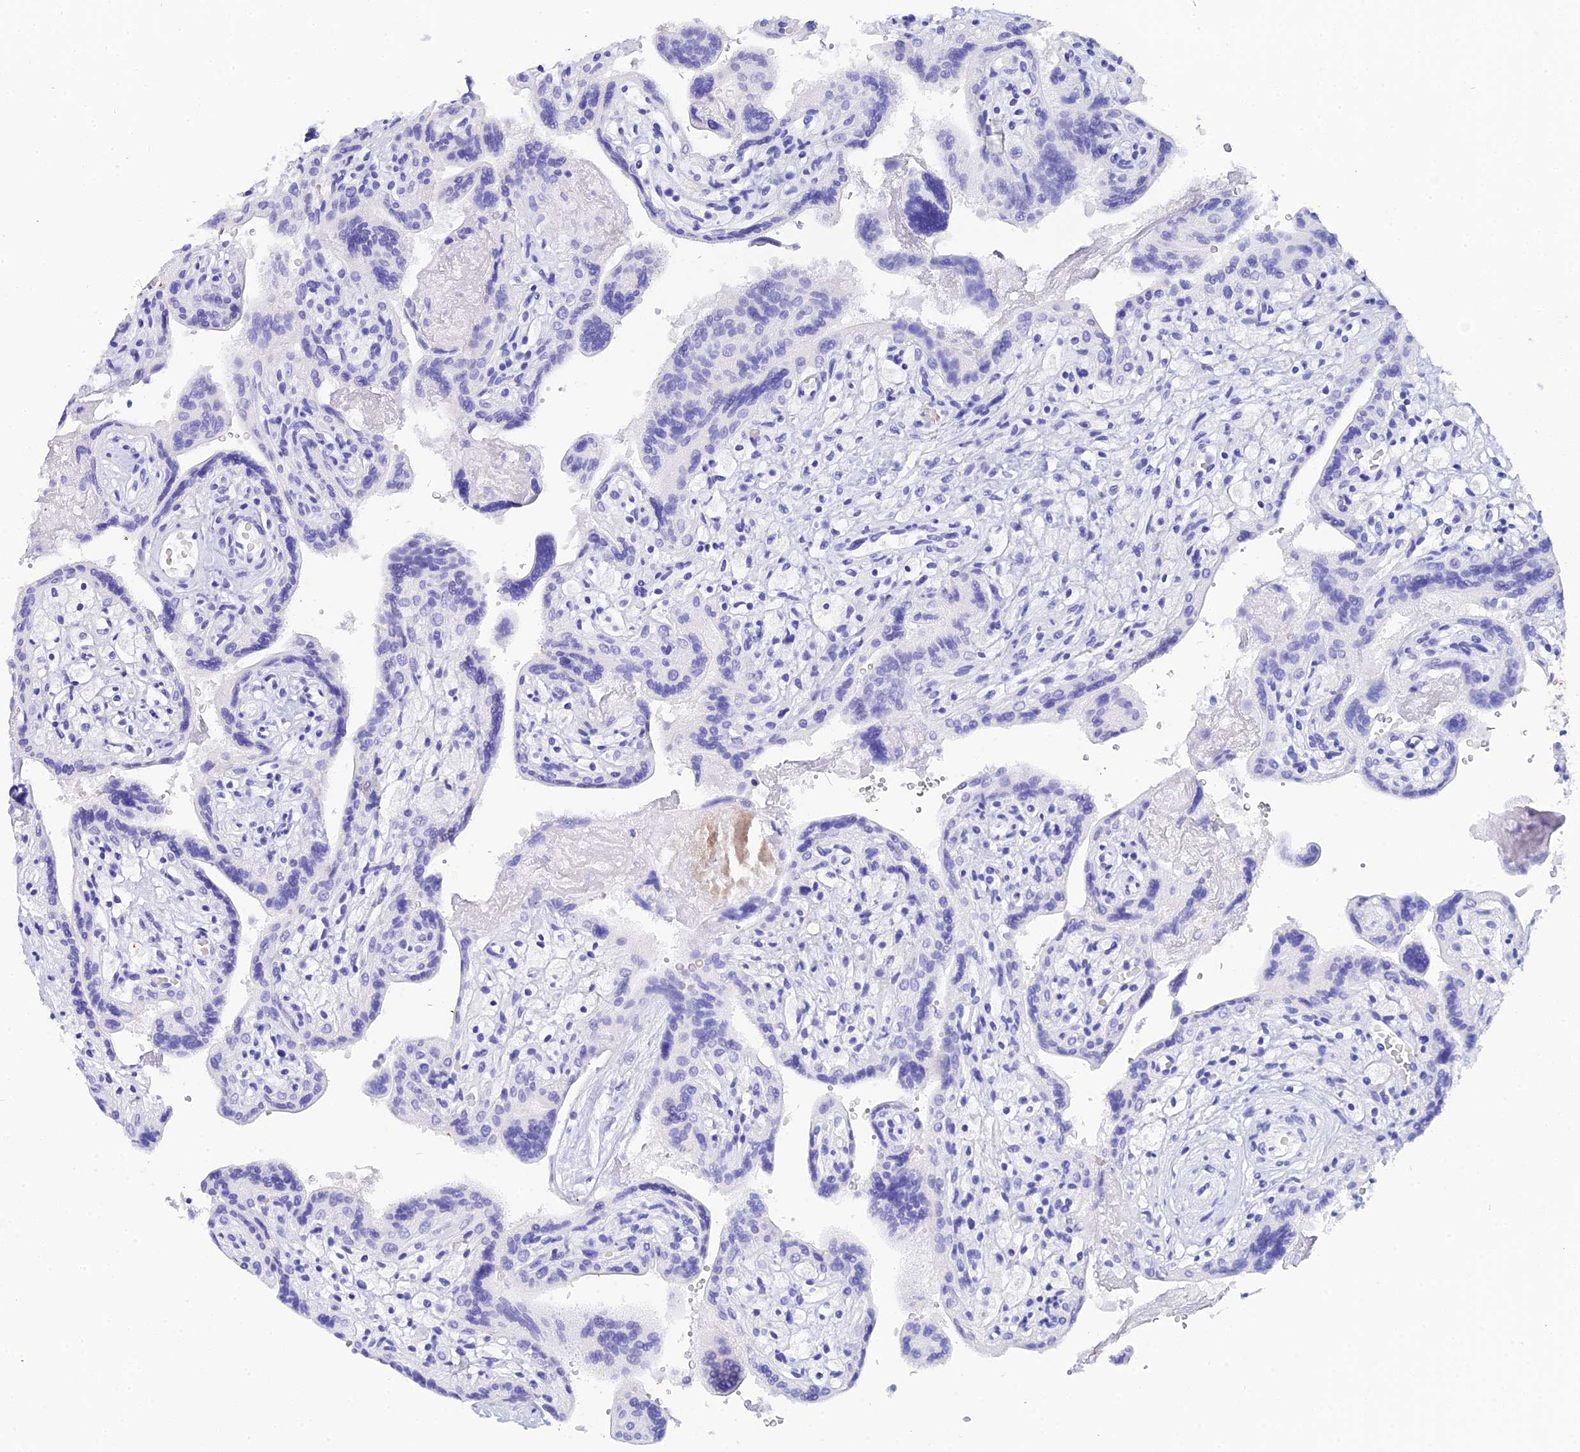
{"staining": {"intensity": "negative", "quantity": "none", "location": "none"}, "tissue": "placenta", "cell_type": "Trophoblastic cells", "image_type": "normal", "snomed": [{"axis": "morphology", "description": "Normal tissue, NOS"}, {"axis": "topography", "description": "Placenta"}], "caption": "The immunohistochemistry (IHC) histopathology image has no significant expression in trophoblastic cells of placenta. Nuclei are stained in blue.", "gene": "CELA3A", "patient": {"sex": "female", "age": 37}}